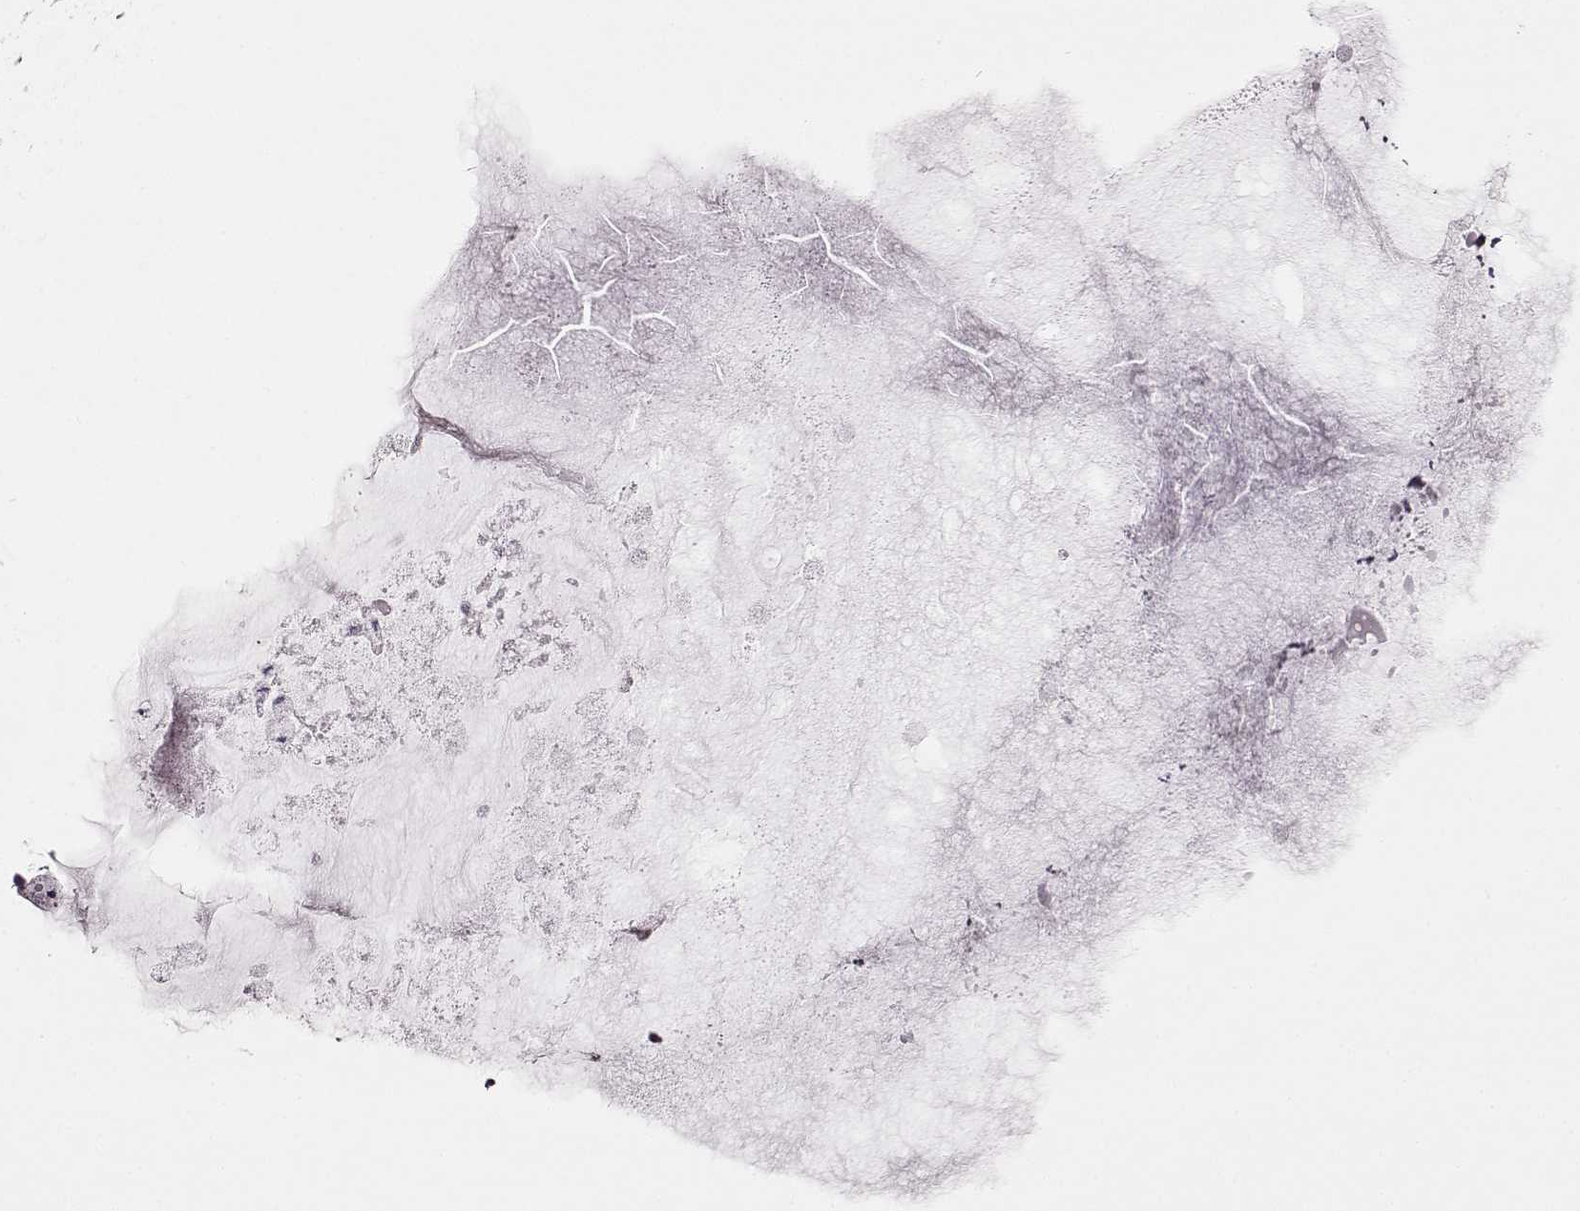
{"staining": {"intensity": "negative", "quantity": "none", "location": "none"}, "tissue": "ovarian cancer", "cell_type": "Tumor cells", "image_type": "cancer", "snomed": [{"axis": "morphology", "description": "Cystadenocarcinoma, mucinous, NOS"}, {"axis": "topography", "description": "Ovary"}], "caption": "Human ovarian cancer stained for a protein using immunohistochemistry (IHC) shows no positivity in tumor cells.", "gene": "MAP6D1", "patient": {"sex": "female", "age": 41}}